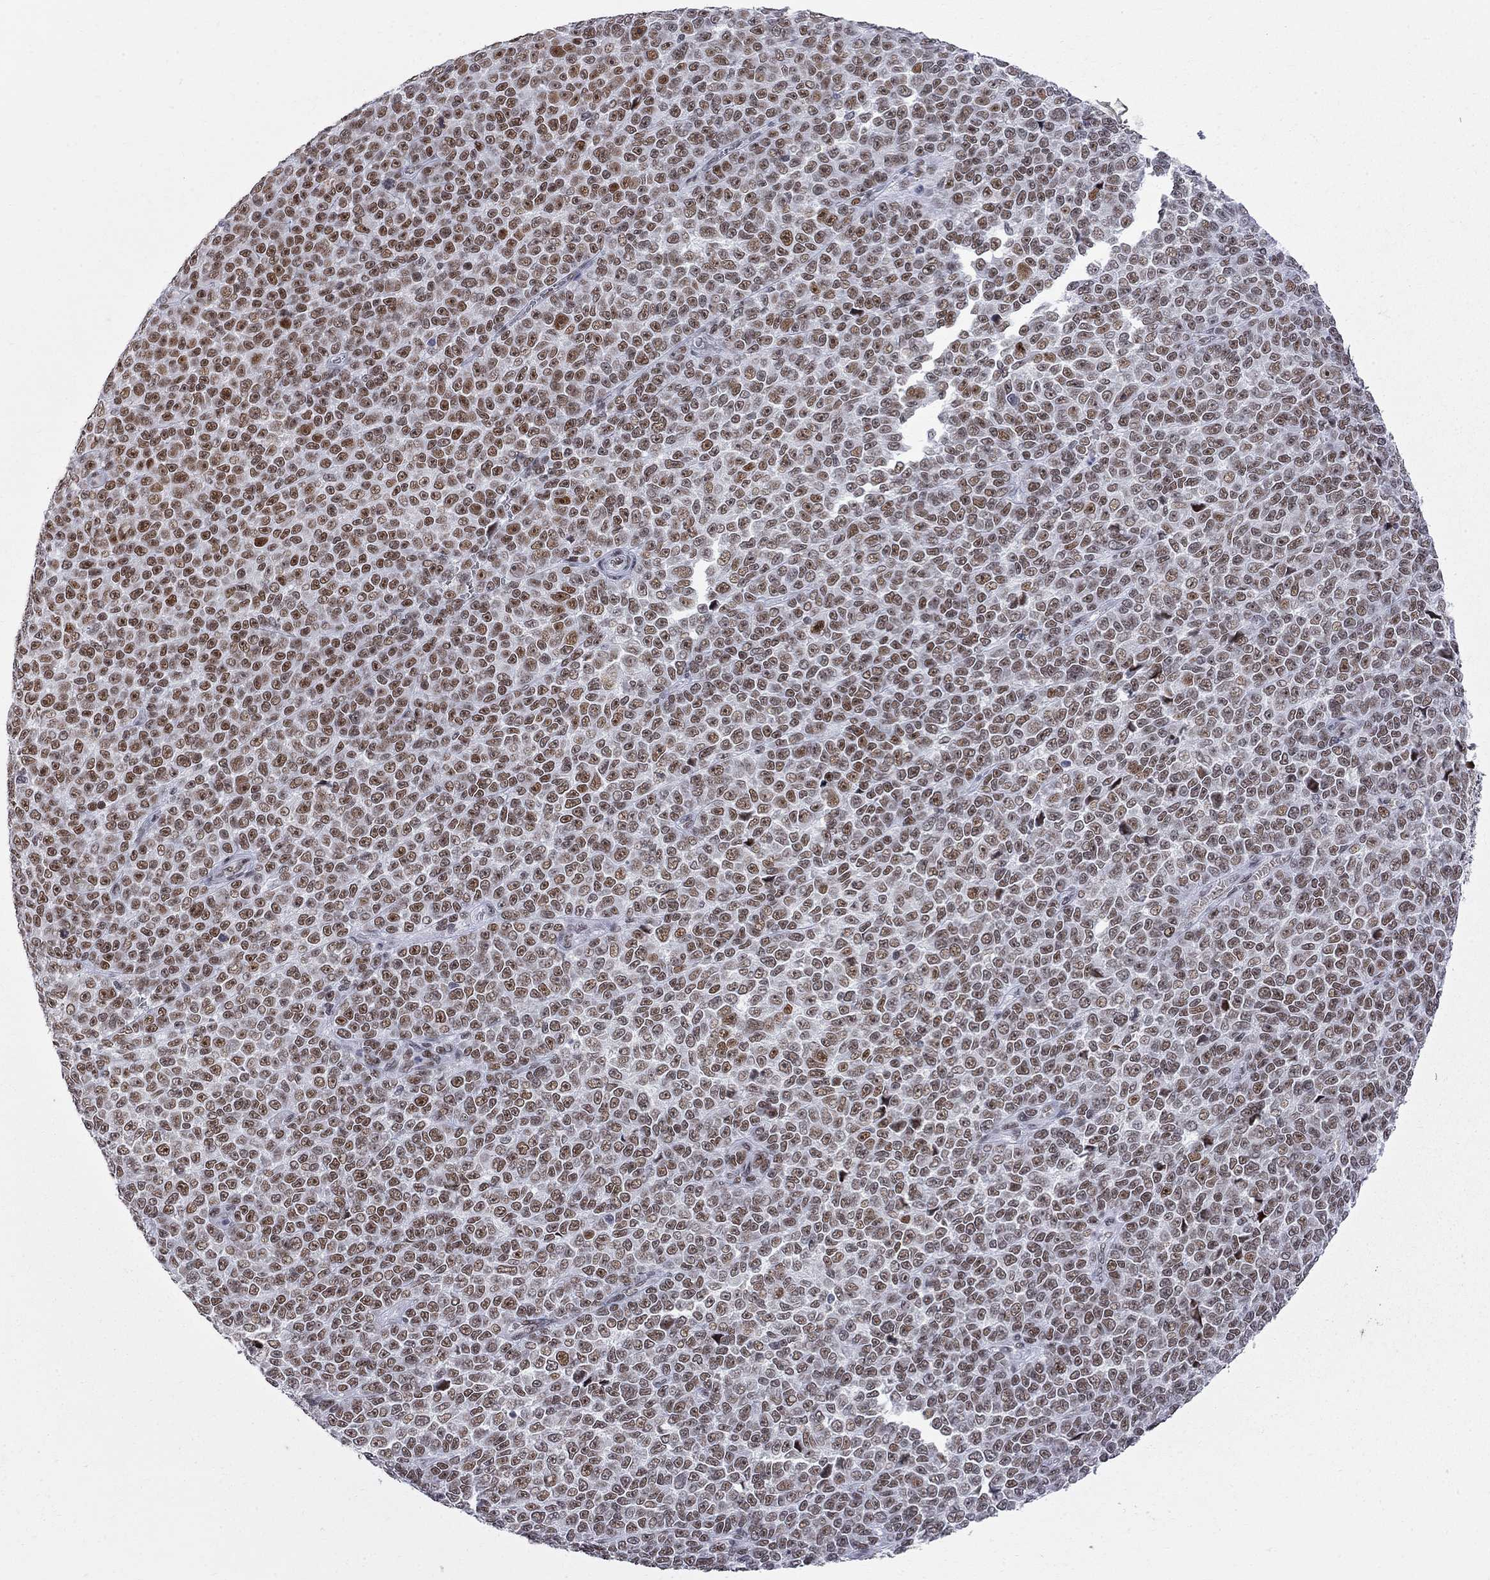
{"staining": {"intensity": "moderate", "quantity": "25%-75%", "location": "nuclear"}, "tissue": "melanoma", "cell_type": "Tumor cells", "image_type": "cancer", "snomed": [{"axis": "morphology", "description": "Malignant melanoma, NOS"}, {"axis": "topography", "description": "Skin"}], "caption": "Protein expression analysis of human malignant melanoma reveals moderate nuclear staining in about 25%-75% of tumor cells.", "gene": "ZBTB47", "patient": {"sex": "female", "age": 95}}